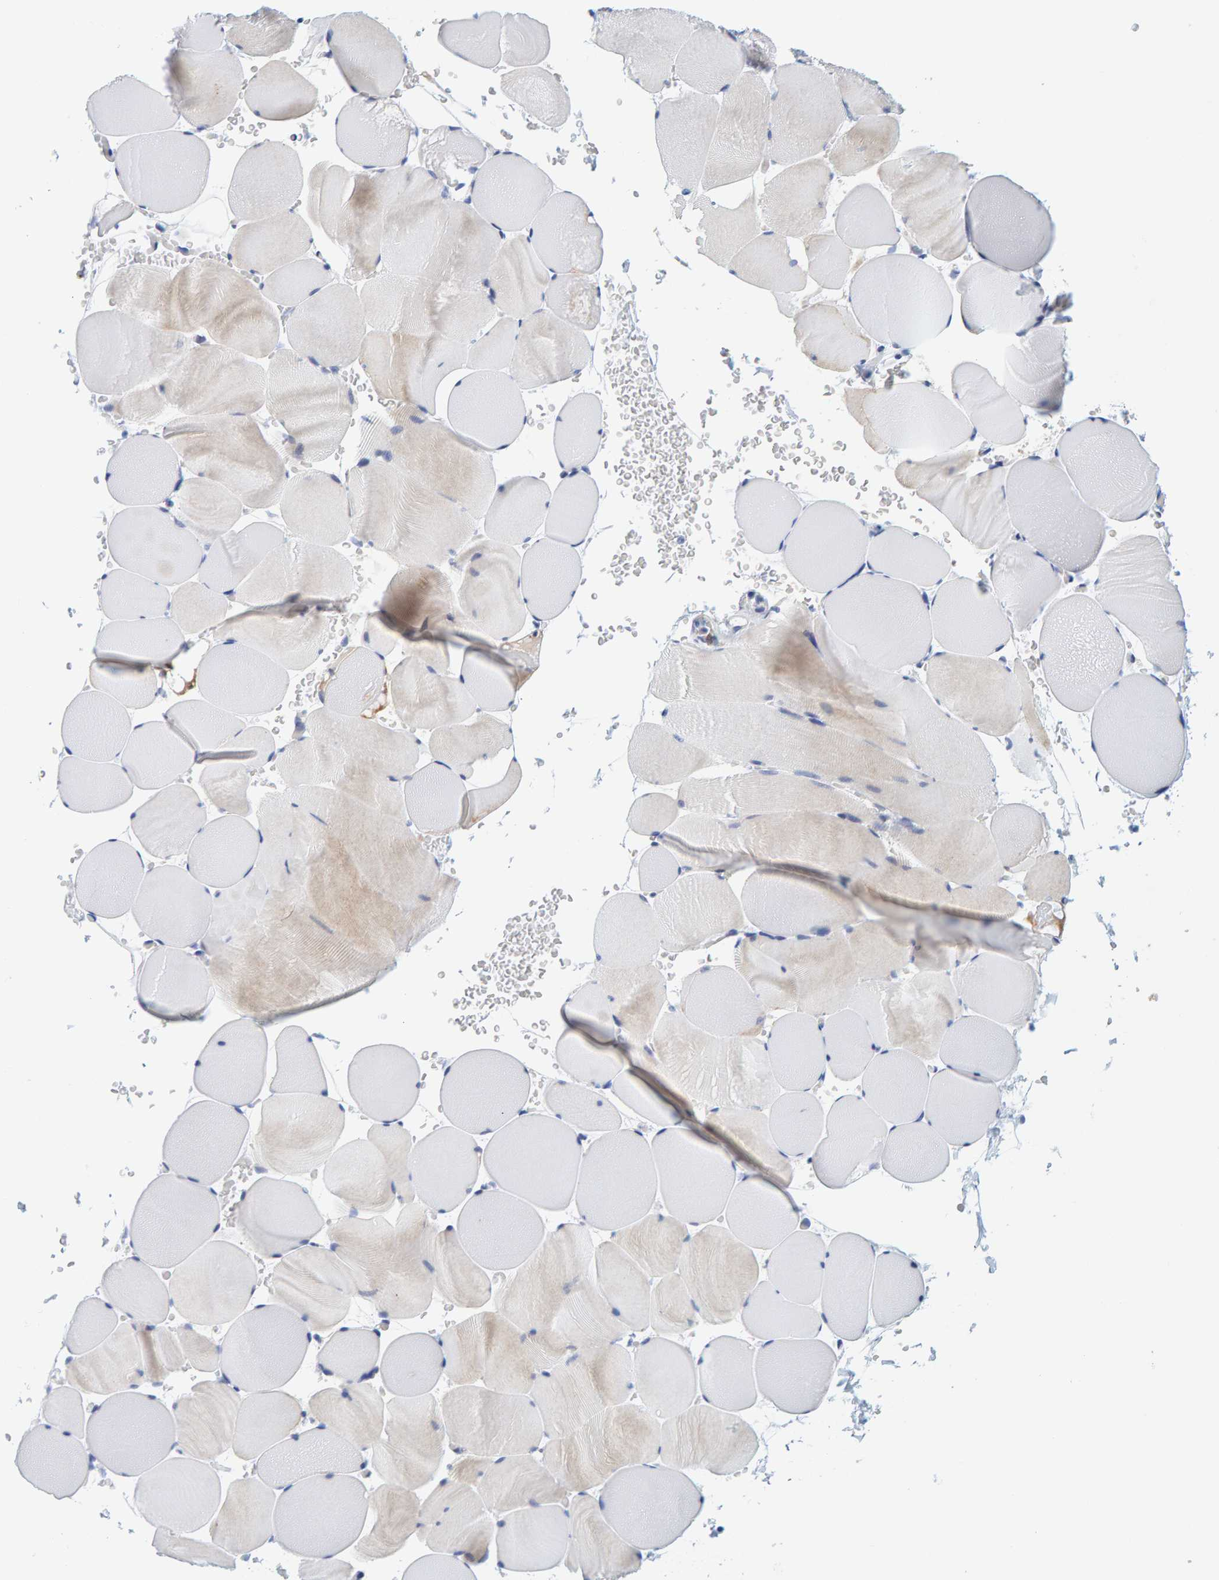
{"staining": {"intensity": "weak", "quantity": "<25%", "location": "cytoplasmic/membranous"}, "tissue": "skeletal muscle", "cell_type": "Myocytes", "image_type": "normal", "snomed": [{"axis": "morphology", "description": "Normal tissue, NOS"}, {"axis": "topography", "description": "Skeletal muscle"}], "caption": "DAB (3,3'-diaminobenzidine) immunohistochemical staining of normal human skeletal muscle demonstrates no significant staining in myocytes.", "gene": "MOG", "patient": {"sex": "male", "age": 62}}